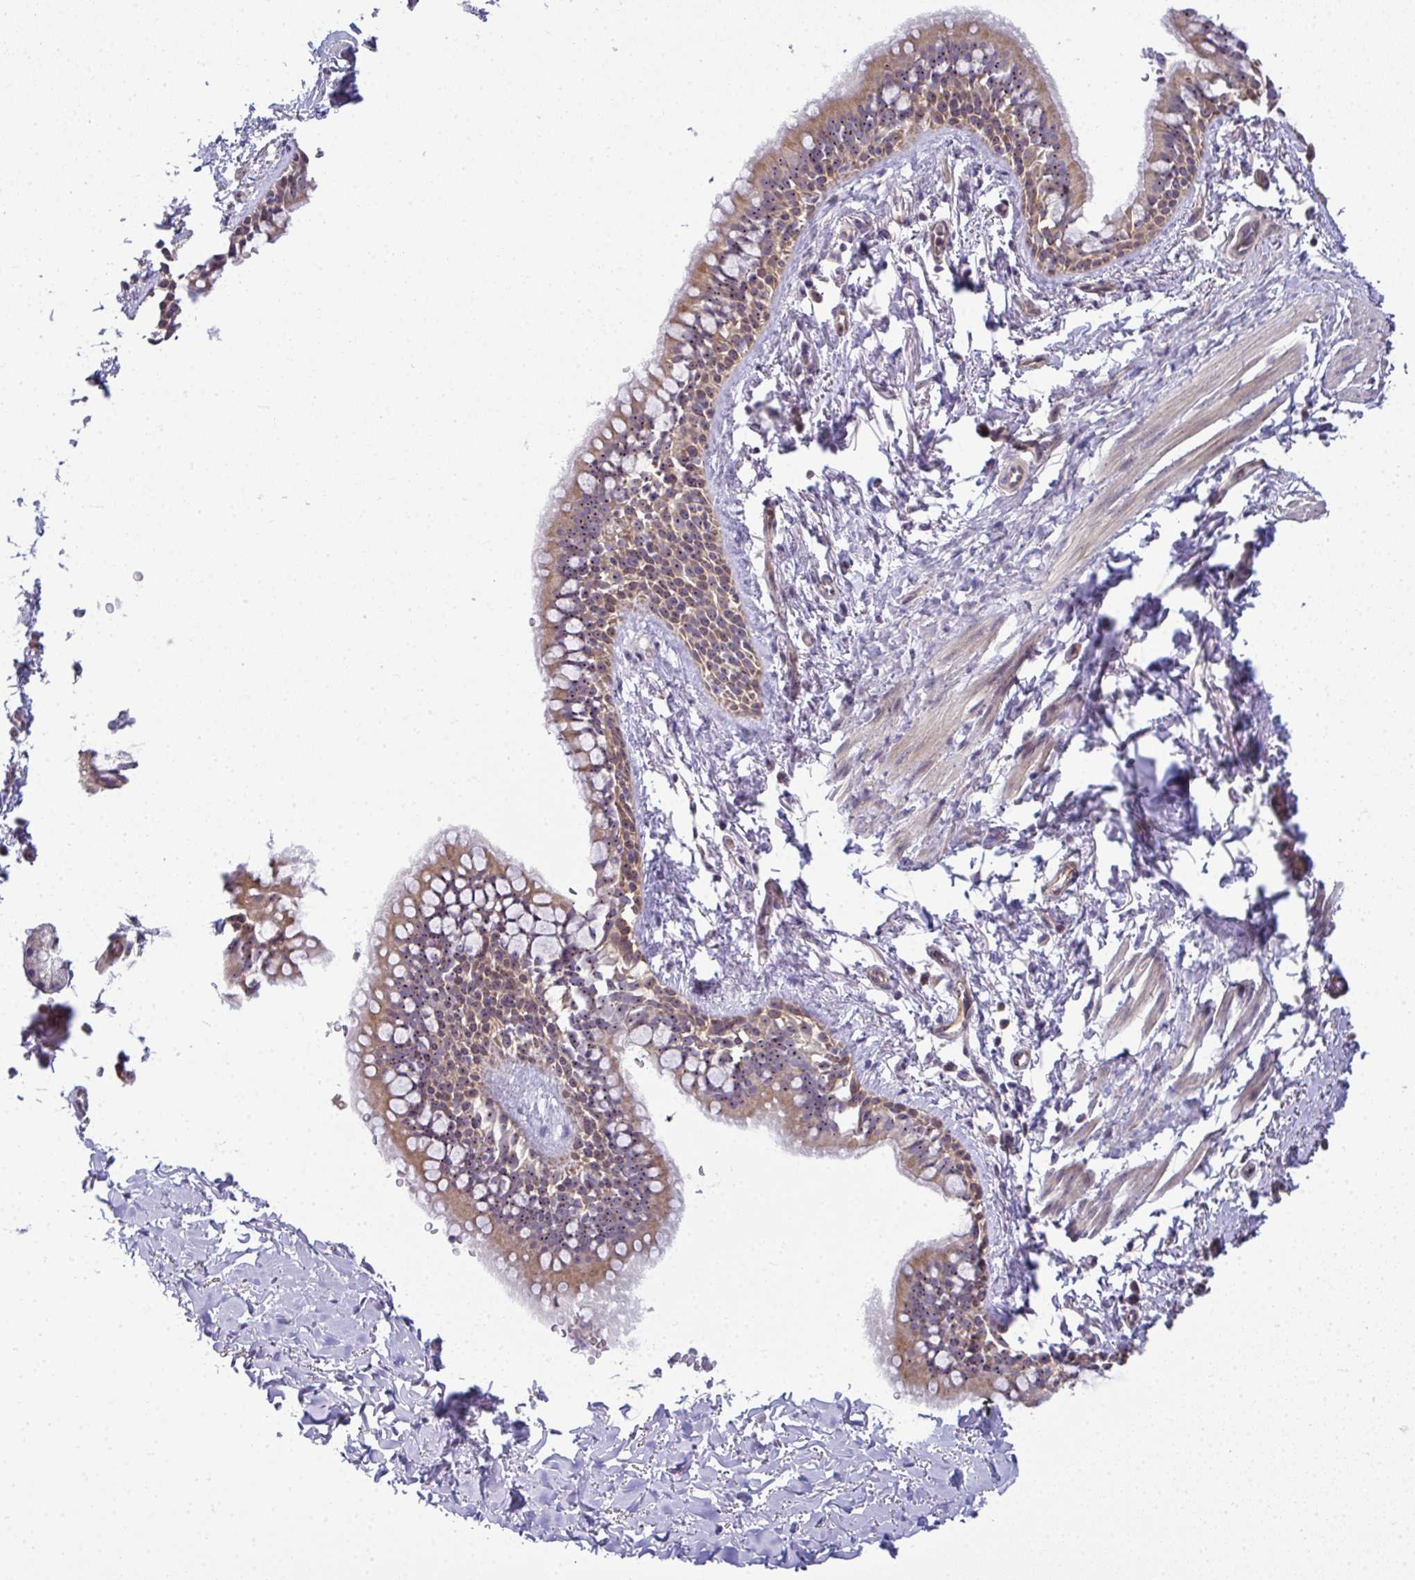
{"staining": {"intensity": "moderate", "quantity": "25%-75%", "location": "cytoplasmic/membranous,nuclear"}, "tissue": "bronchus", "cell_type": "Respiratory epithelial cells", "image_type": "normal", "snomed": [{"axis": "morphology", "description": "Normal tissue, NOS"}, {"axis": "topography", "description": "Lymph node"}, {"axis": "topography", "description": "Cartilage tissue"}, {"axis": "topography", "description": "Bronchus"}], "caption": "Protein expression analysis of normal human bronchus reveals moderate cytoplasmic/membranous,nuclear expression in approximately 25%-75% of respiratory epithelial cells. Immunohistochemistry (ihc) stains the protein of interest in brown and the nuclei are stained blue.", "gene": "NT5C1A", "patient": {"sex": "female", "age": 70}}